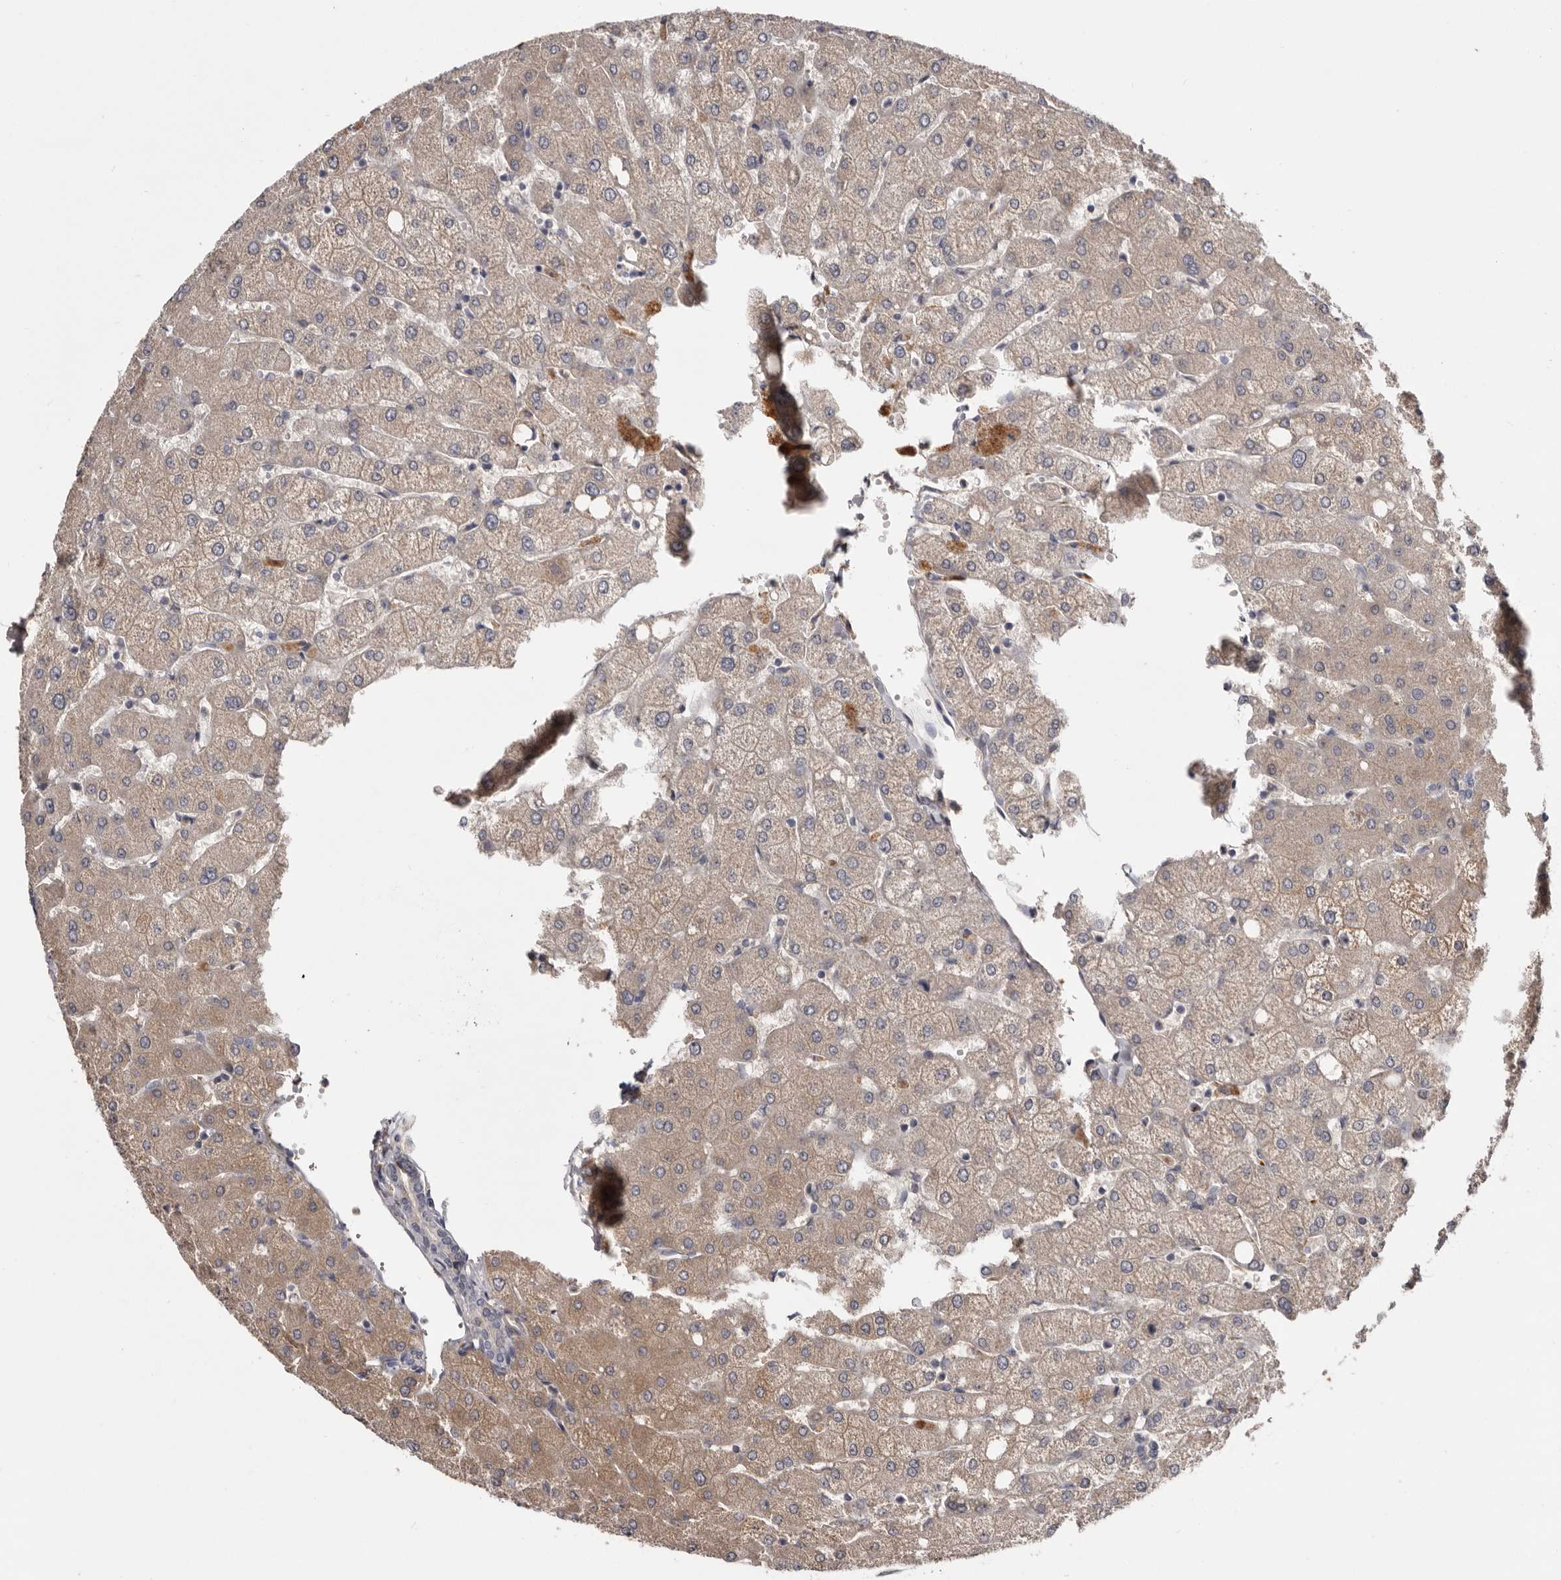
{"staining": {"intensity": "negative", "quantity": "none", "location": "none"}, "tissue": "liver", "cell_type": "Cholangiocytes", "image_type": "normal", "snomed": [{"axis": "morphology", "description": "Normal tissue, NOS"}, {"axis": "topography", "description": "Liver"}], "caption": "High magnification brightfield microscopy of unremarkable liver stained with DAB (3,3'-diaminobenzidine) (brown) and counterstained with hematoxylin (blue): cholangiocytes show no significant staining. The staining is performed using DAB brown chromogen with nuclei counter-stained in using hematoxylin.", "gene": "CYP1B1", "patient": {"sex": "female", "age": 54}}